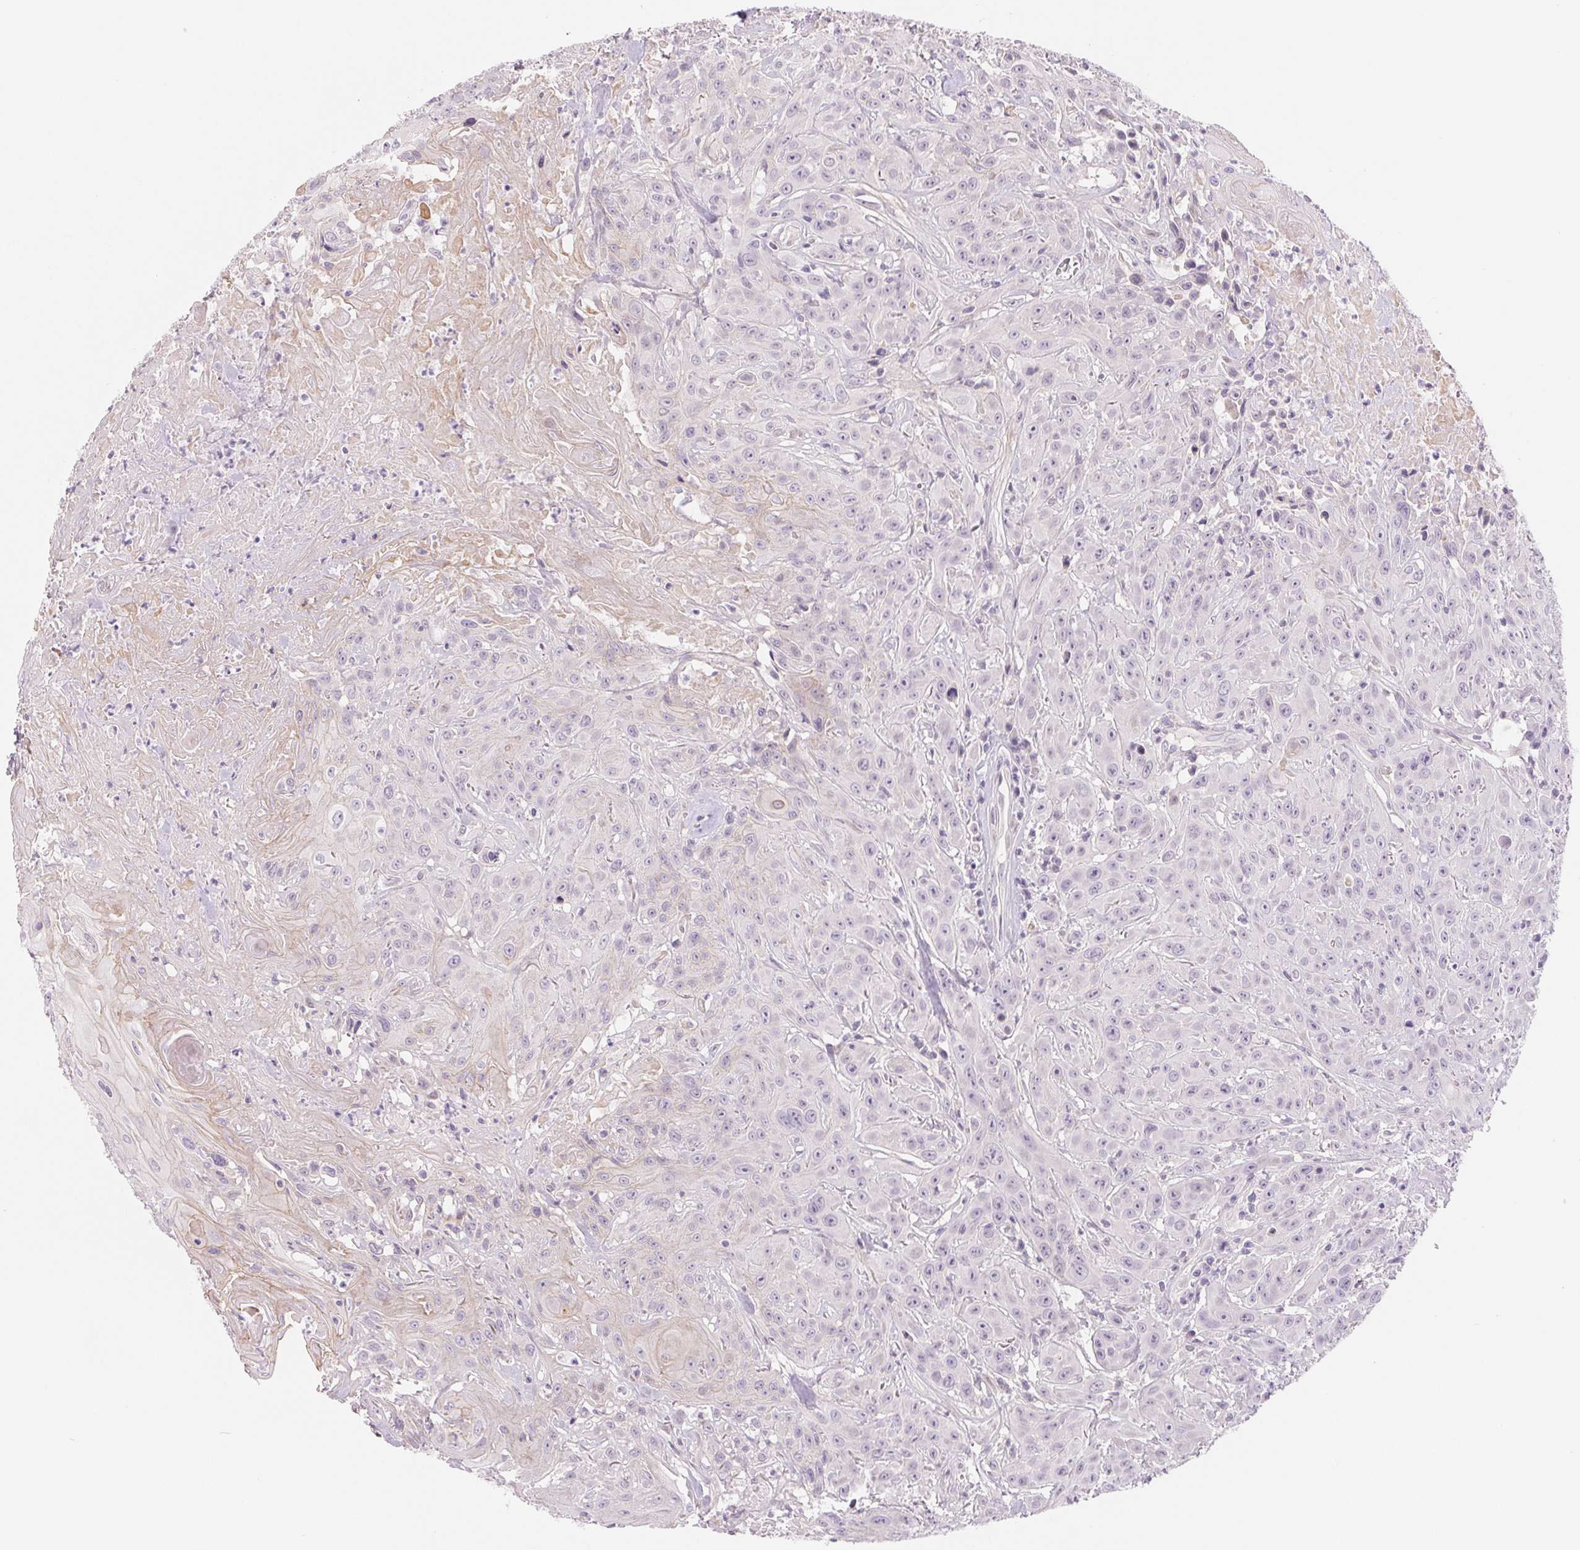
{"staining": {"intensity": "negative", "quantity": "none", "location": "none"}, "tissue": "head and neck cancer", "cell_type": "Tumor cells", "image_type": "cancer", "snomed": [{"axis": "morphology", "description": "Squamous cell carcinoma, NOS"}, {"axis": "topography", "description": "Skin"}, {"axis": "topography", "description": "Head-Neck"}], "caption": "High power microscopy photomicrograph of an IHC image of squamous cell carcinoma (head and neck), revealing no significant staining in tumor cells. (DAB IHC, high magnification).", "gene": "CCDC168", "patient": {"sex": "male", "age": 80}}